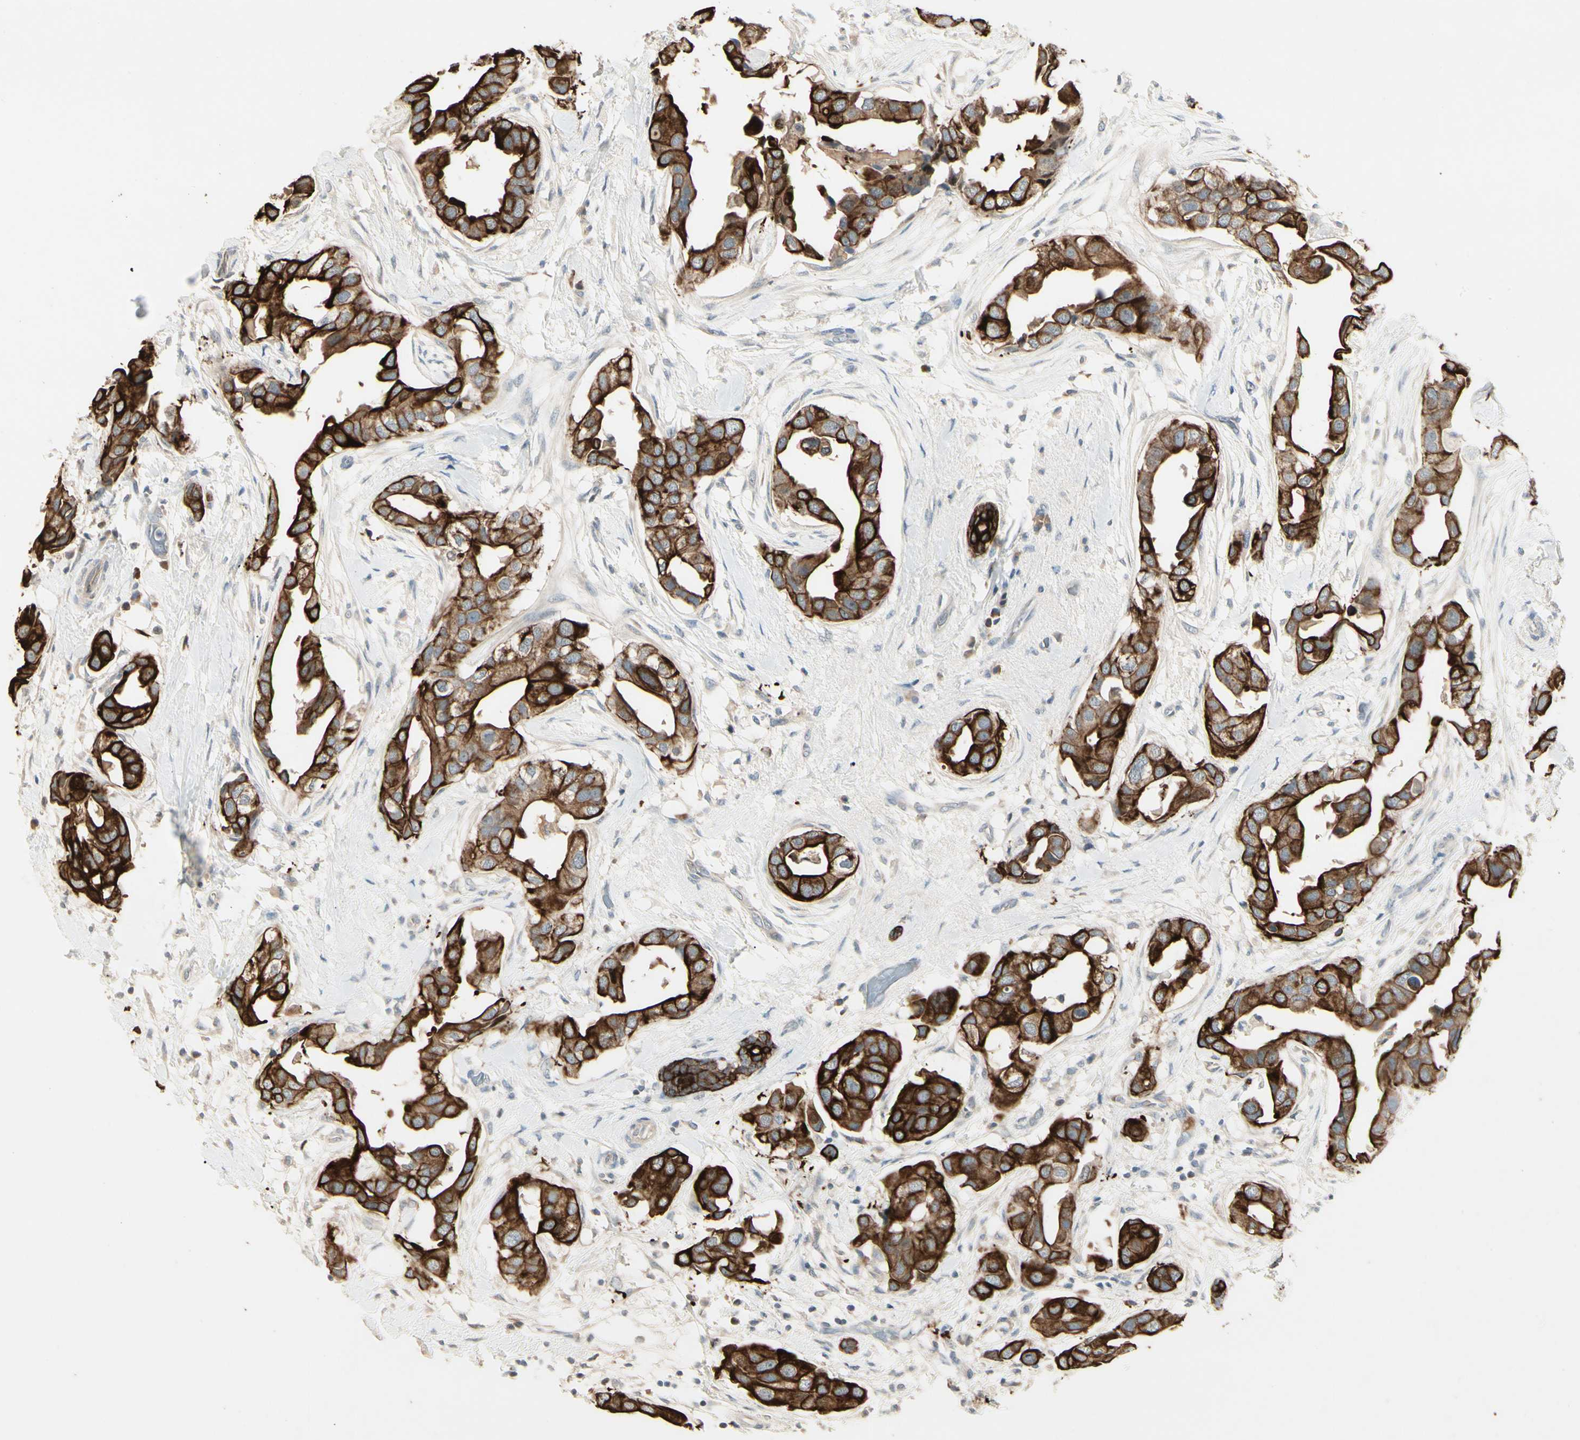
{"staining": {"intensity": "strong", "quantity": ">75%", "location": "cytoplasmic/membranous"}, "tissue": "breast cancer", "cell_type": "Tumor cells", "image_type": "cancer", "snomed": [{"axis": "morphology", "description": "Duct carcinoma"}, {"axis": "topography", "description": "Breast"}], "caption": "DAB immunohistochemical staining of human breast cancer (infiltrating ductal carcinoma) shows strong cytoplasmic/membranous protein expression in about >75% of tumor cells. The protein of interest is shown in brown color, while the nuclei are stained blue.", "gene": "SKIL", "patient": {"sex": "female", "age": 40}}